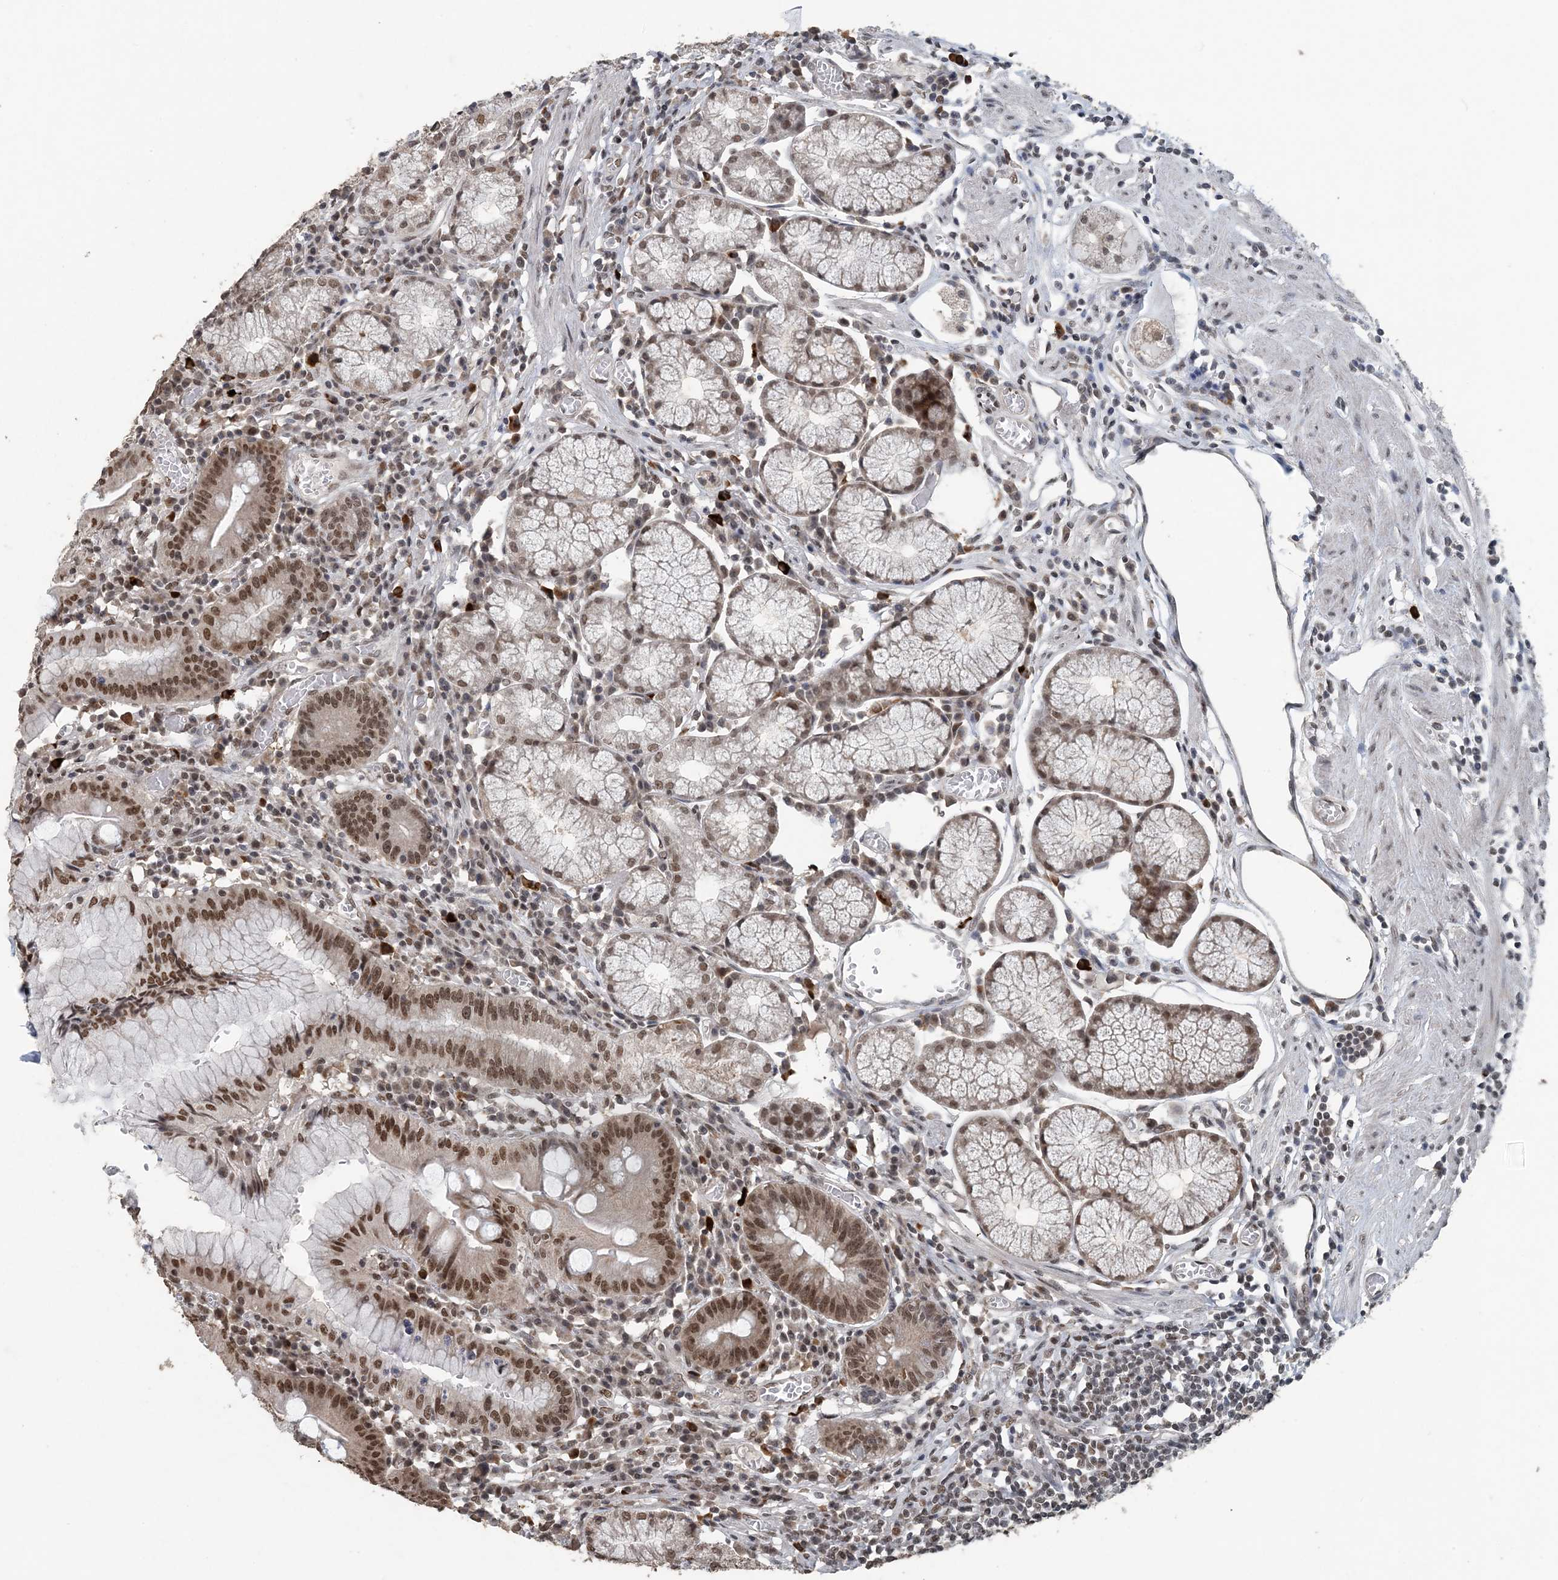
{"staining": {"intensity": "moderate", "quantity": ">75%", "location": "nuclear"}, "tissue": "stomach", "cell_type": "Glandular cells", "image_type": "normal", "snomed": [{"axis": "morphology", "description": "Normal tissue, NOS"}, {"axis": "topography", "description": "Stomach"}], "caption": "This histopathology image exhibits IHC staining of benign stomach, with medium moderate nuclear expression in about >75% of glandular cells.", "gene": "MBD2", "patient": {"sex": "male", "age": 55}}